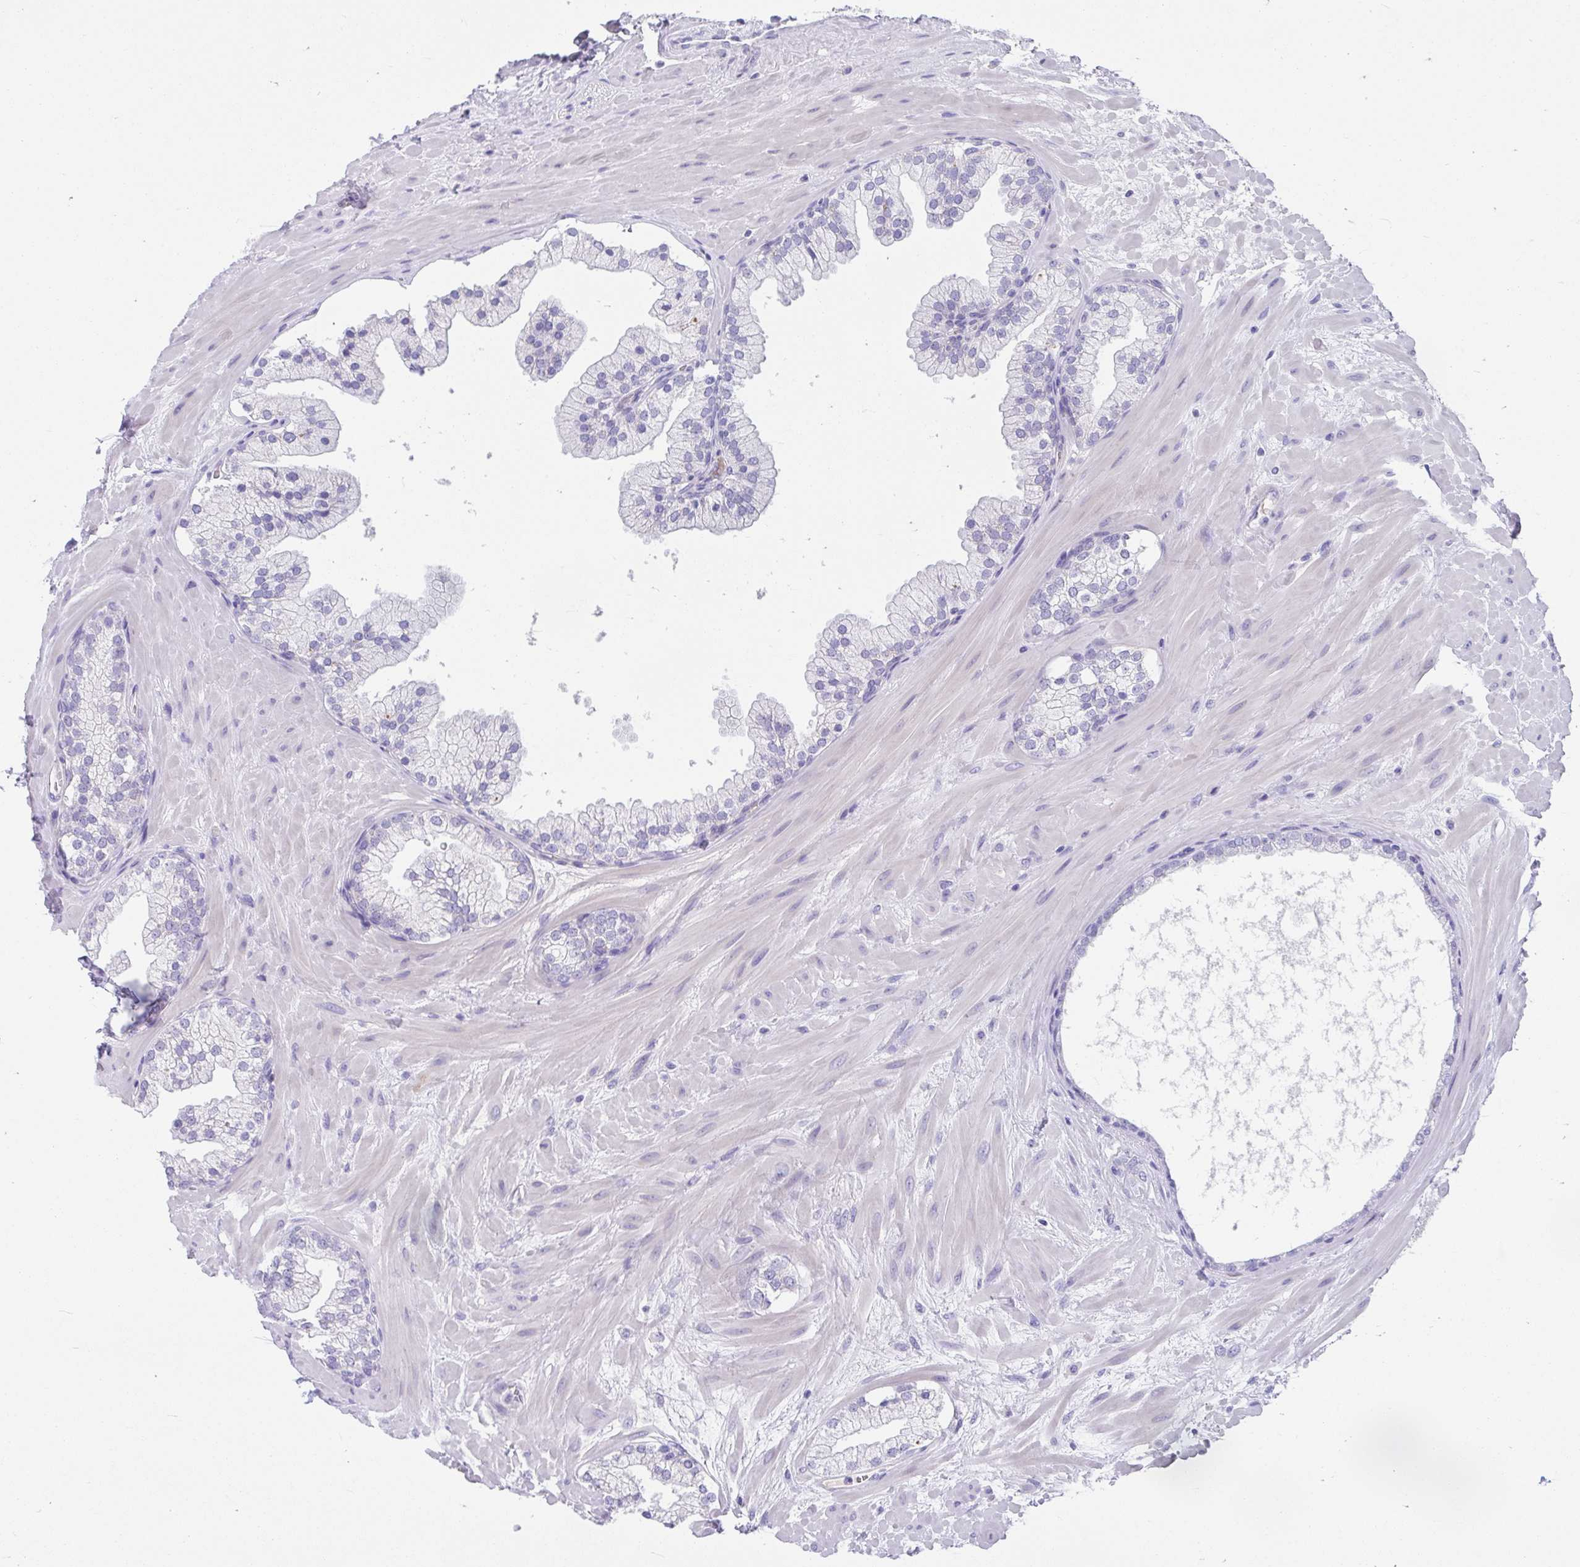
{"staining": {"intensity": "negative", "quantity": "none", "location": "none"}, "tissue": "prostate", "cell_type": "Glandular cells", "image_type": "normal", "snomed": [{"axis": "morphology", "description": "Normal tissue, NOS"}, {"axis": "topography", "description": "Prostate"}, {"axis": "topography", "description": "Peripheral nerve tissue"}], "caption": "Protein analysis of unremarkable prostate exhibits no significant staining in glandular cells. (DAB (3,3'-diaminobenzidine) IHC, high magnification).", "gene": "CCSAP", "patient": {"sex": "male", "age": 61}}